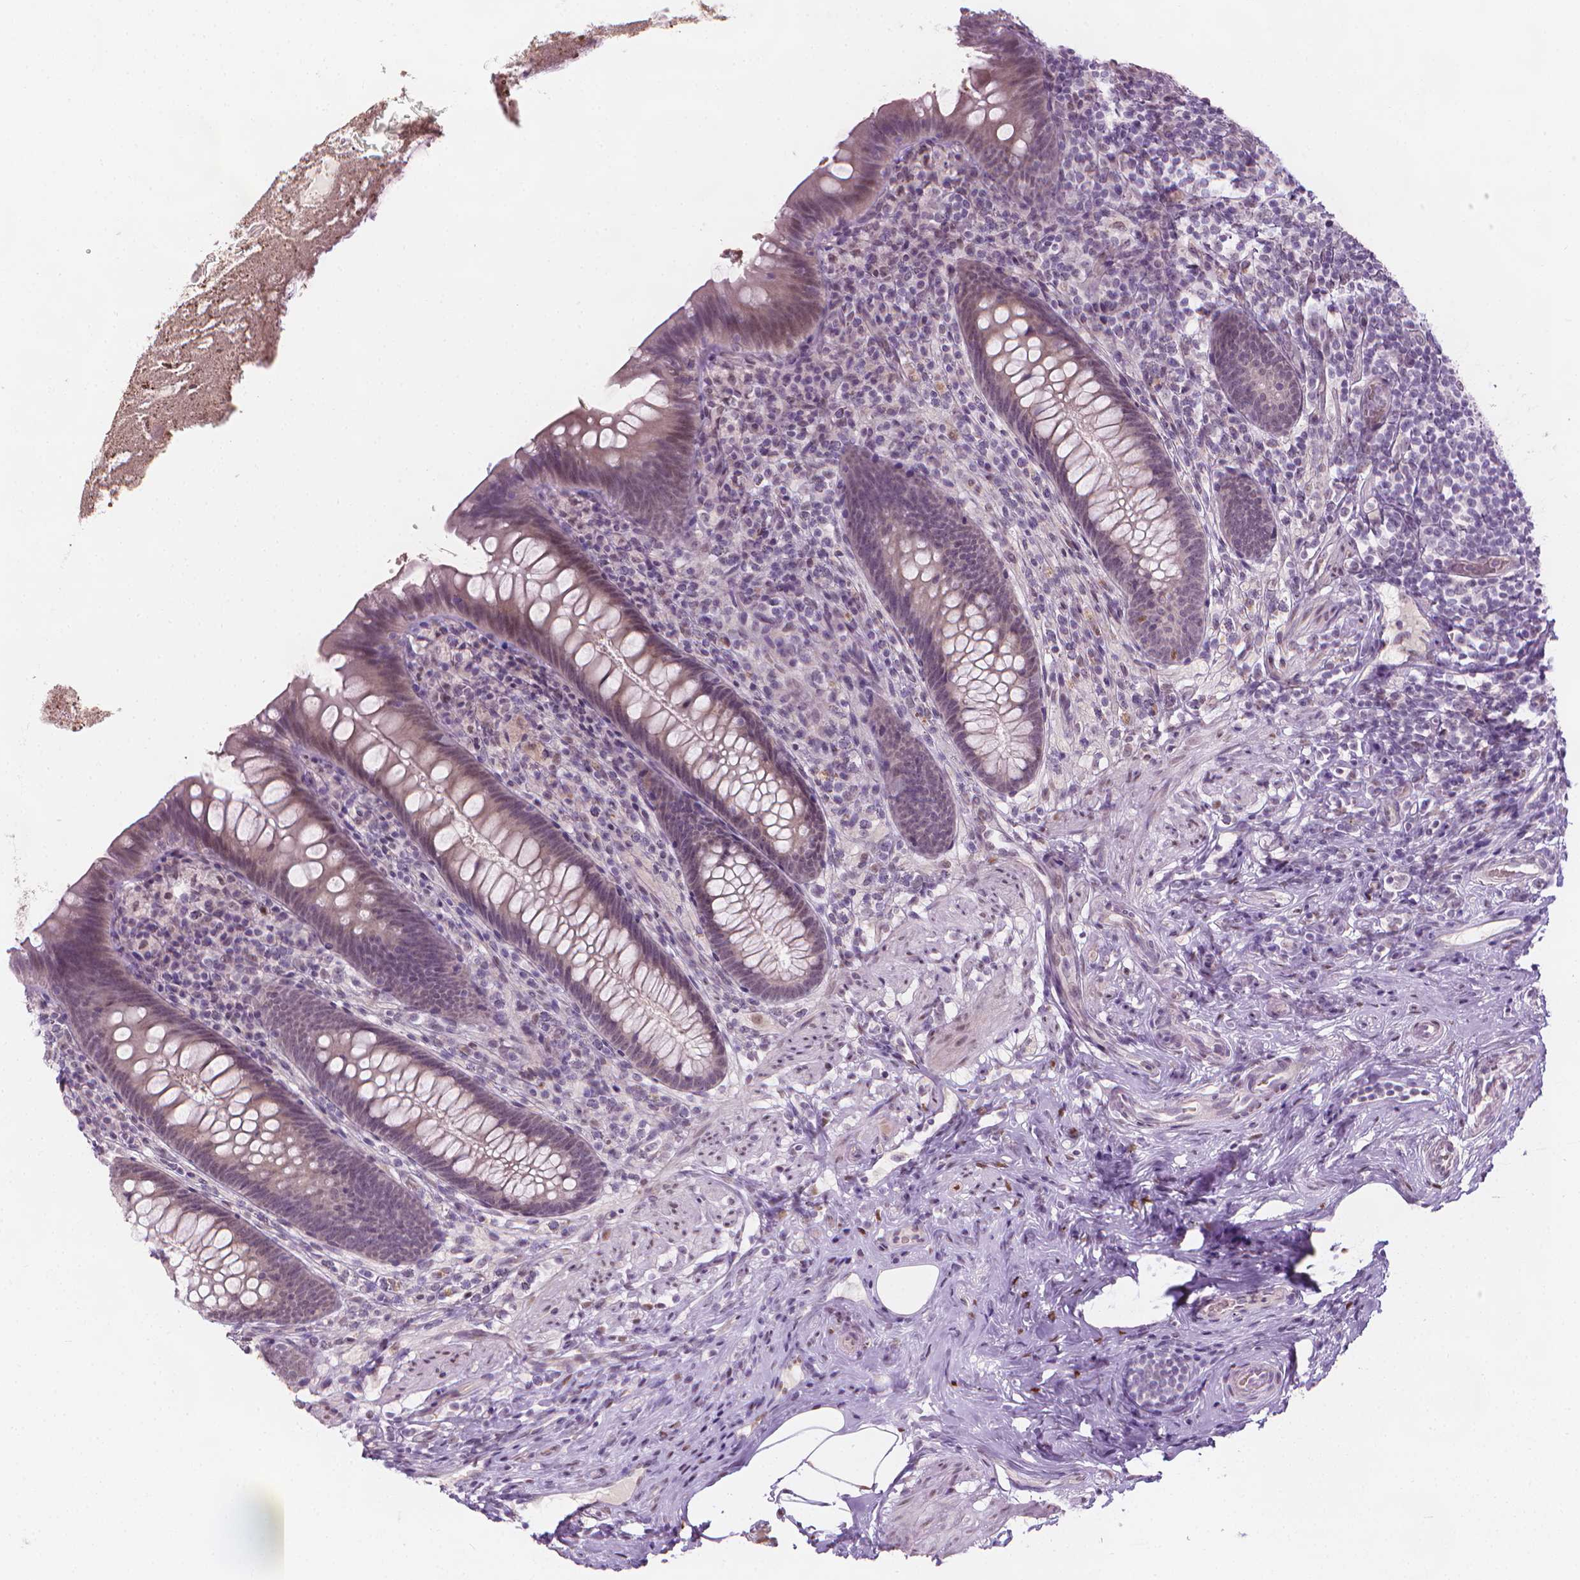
{"staining": {"intensity": "weak", "quantity": "<25%", "location": "nuclear"}, "tissue": "appendix", "cell_type": "Glandular cells", "image_type": "normal", "snomed": [{"axis": "morphology", "description": "Normal tissue, NOS"}, {"axis": "topography", "description": "Appendix"}], "caption": "The micrograph reveals no significant expression in glandular cells of appendix. (DAB IHC, high magnification).", "gene": "CDKN1C", "patient": {"sex": "male", "age": 47}}